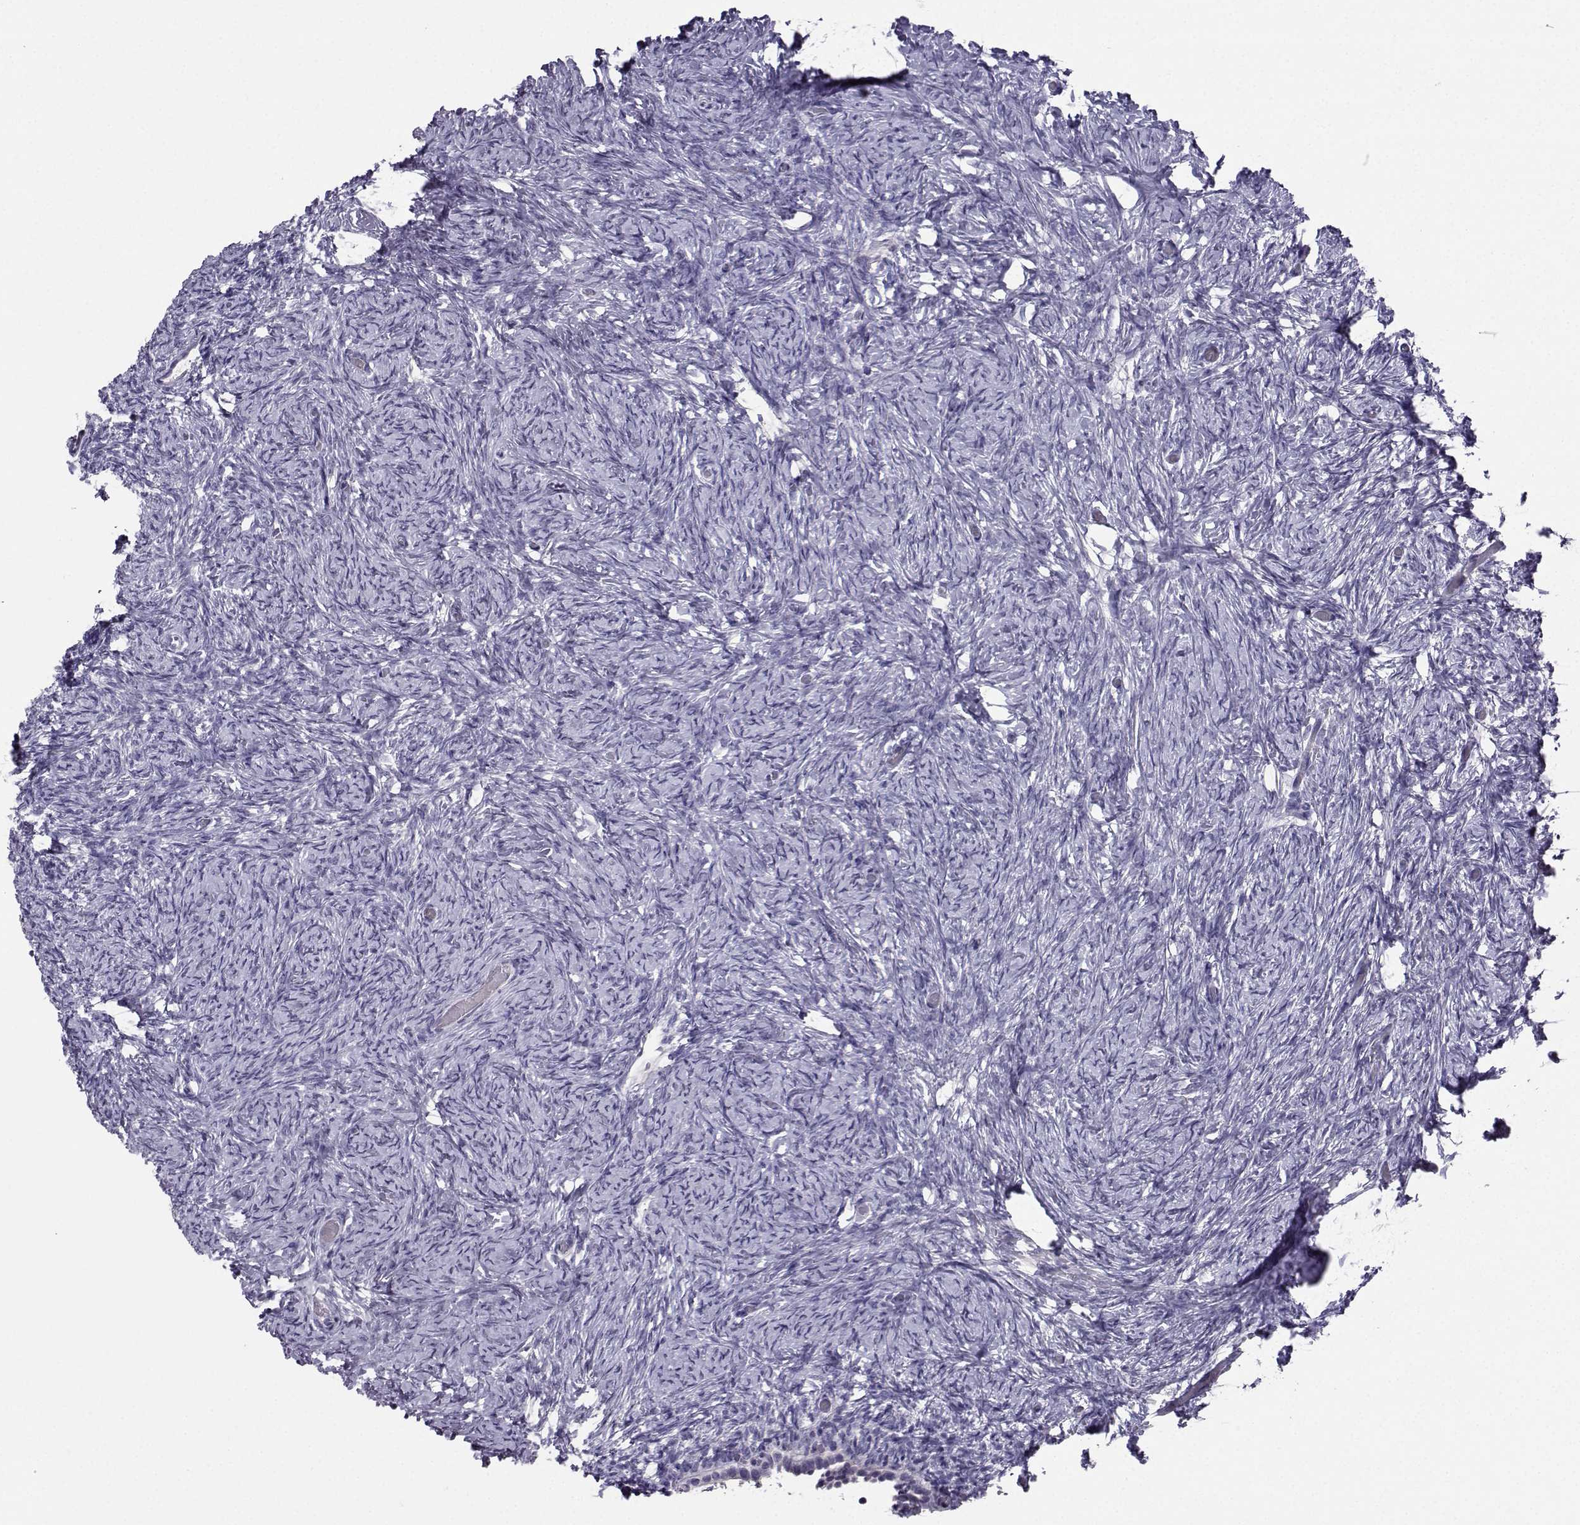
{"staining": {"intensity": "negative", "quantity": "none", "location": "none"}, "tissue": "ovary", "cell_type": "Follicle cells", "image_type": "normal", "snomed": [{"axis": "morphology", "description": "Normal tissue, NOS"}, {"axis": "topography", "description": "Ovary"}], "caption": "This is an immunohistochemistry (IHC) photomicrograph of unremarkable human ovary. There is no positivity in follicle cells.", "gene": "CARTPT", "patient": {"sex": "female", "age": 39}}